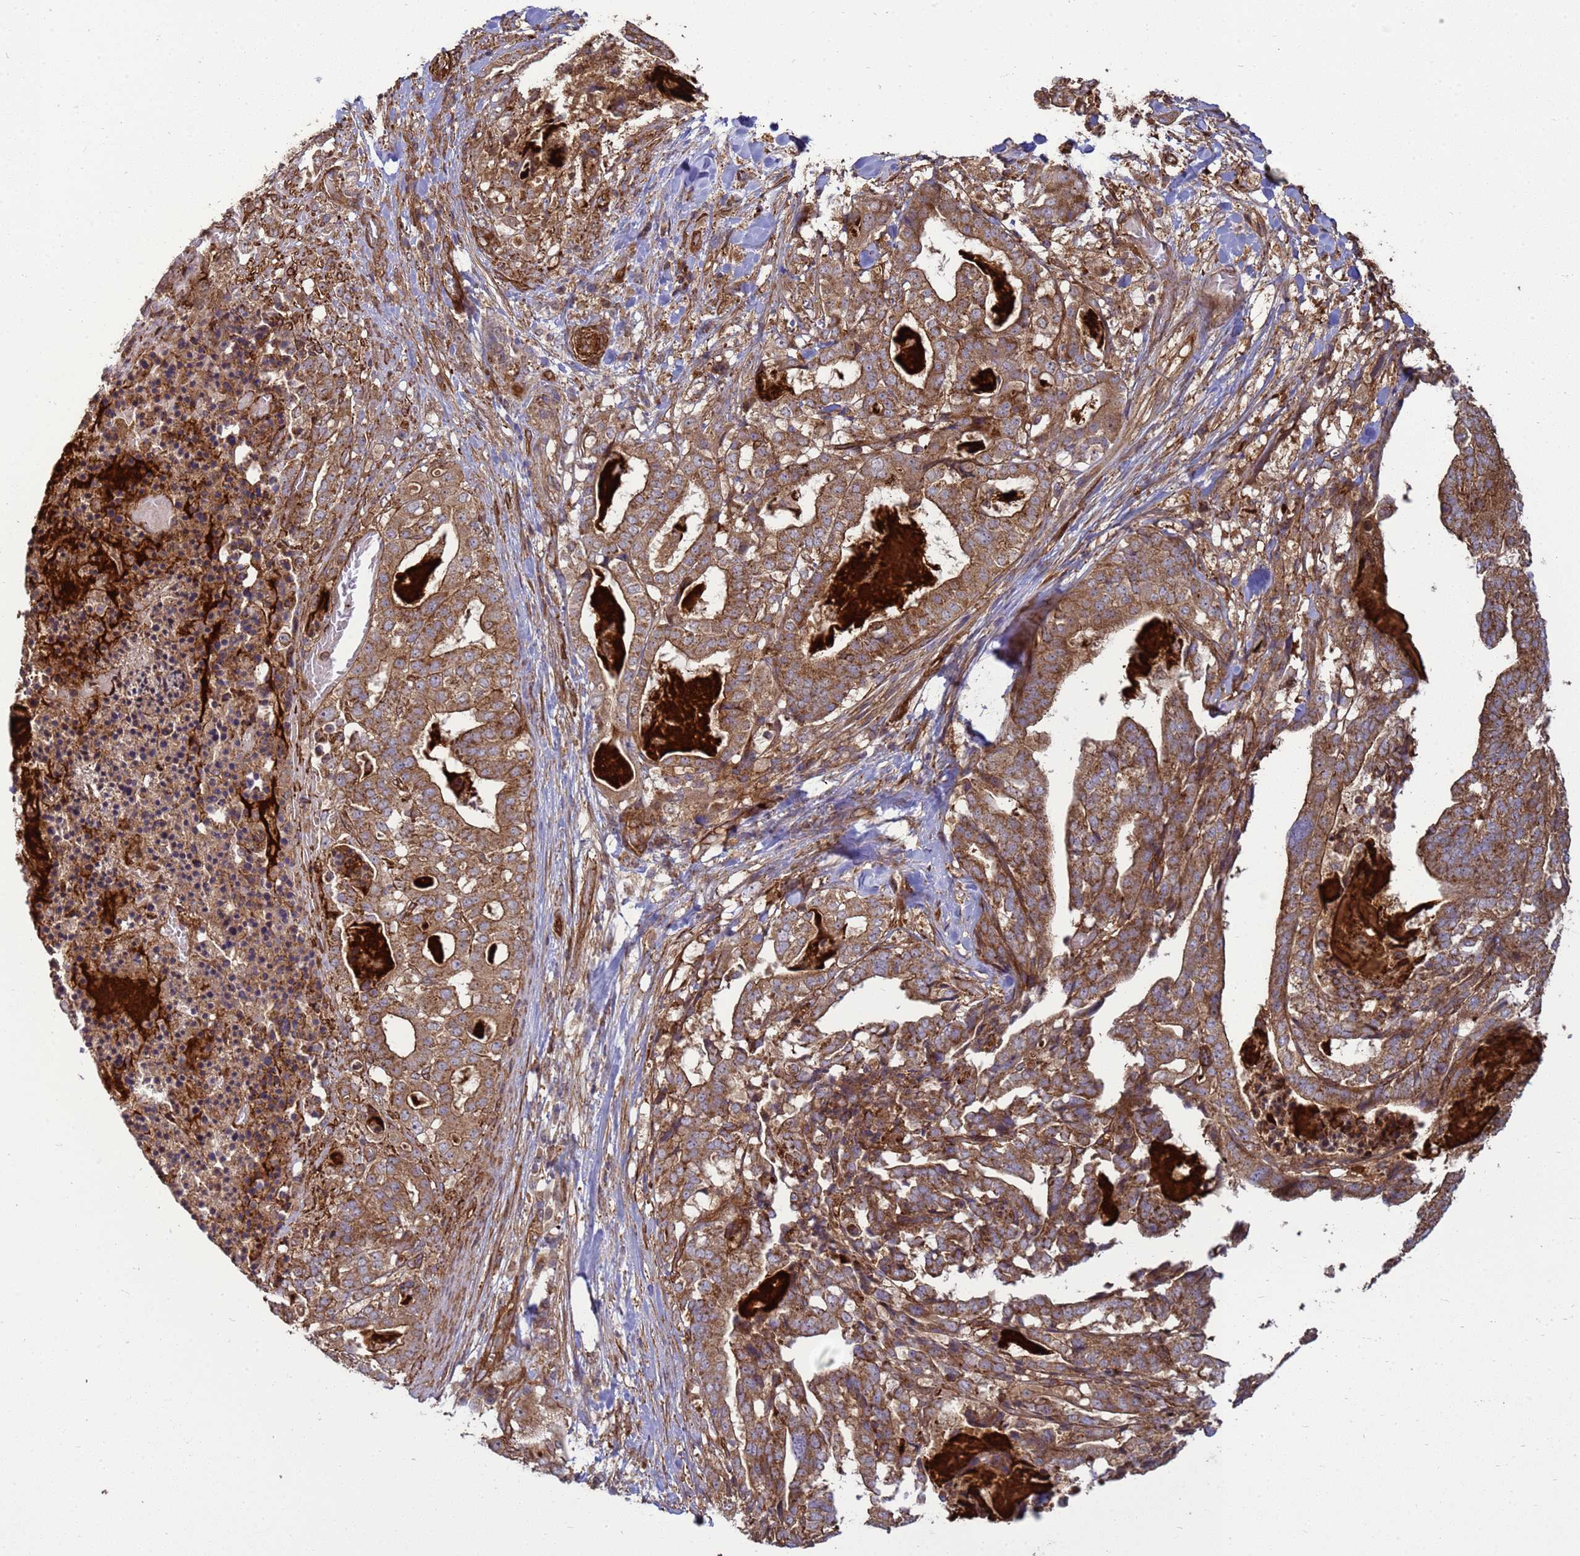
{"staining": {"intensity": "moderate", "quantity": ">75%", "location": "cytoplasmic/membranous"}, "tissue": "stomach cancer", "cell_type": "Tumor cells", "image_type": "cancer", "snomed": [{"axis": "morphology", "description": "Adenocarcinoma, NOS"}, {"axis": "topography", "description": "Stomach"}], "caption": "Immunohistochemical staining of human stomach adenocarcinoma displays moderate cytoplasmic/membranous protein expression in approximately >75% of tumor cells.", "gene": "CNOT1", "patient": {"sex": "male", "age": 48}}